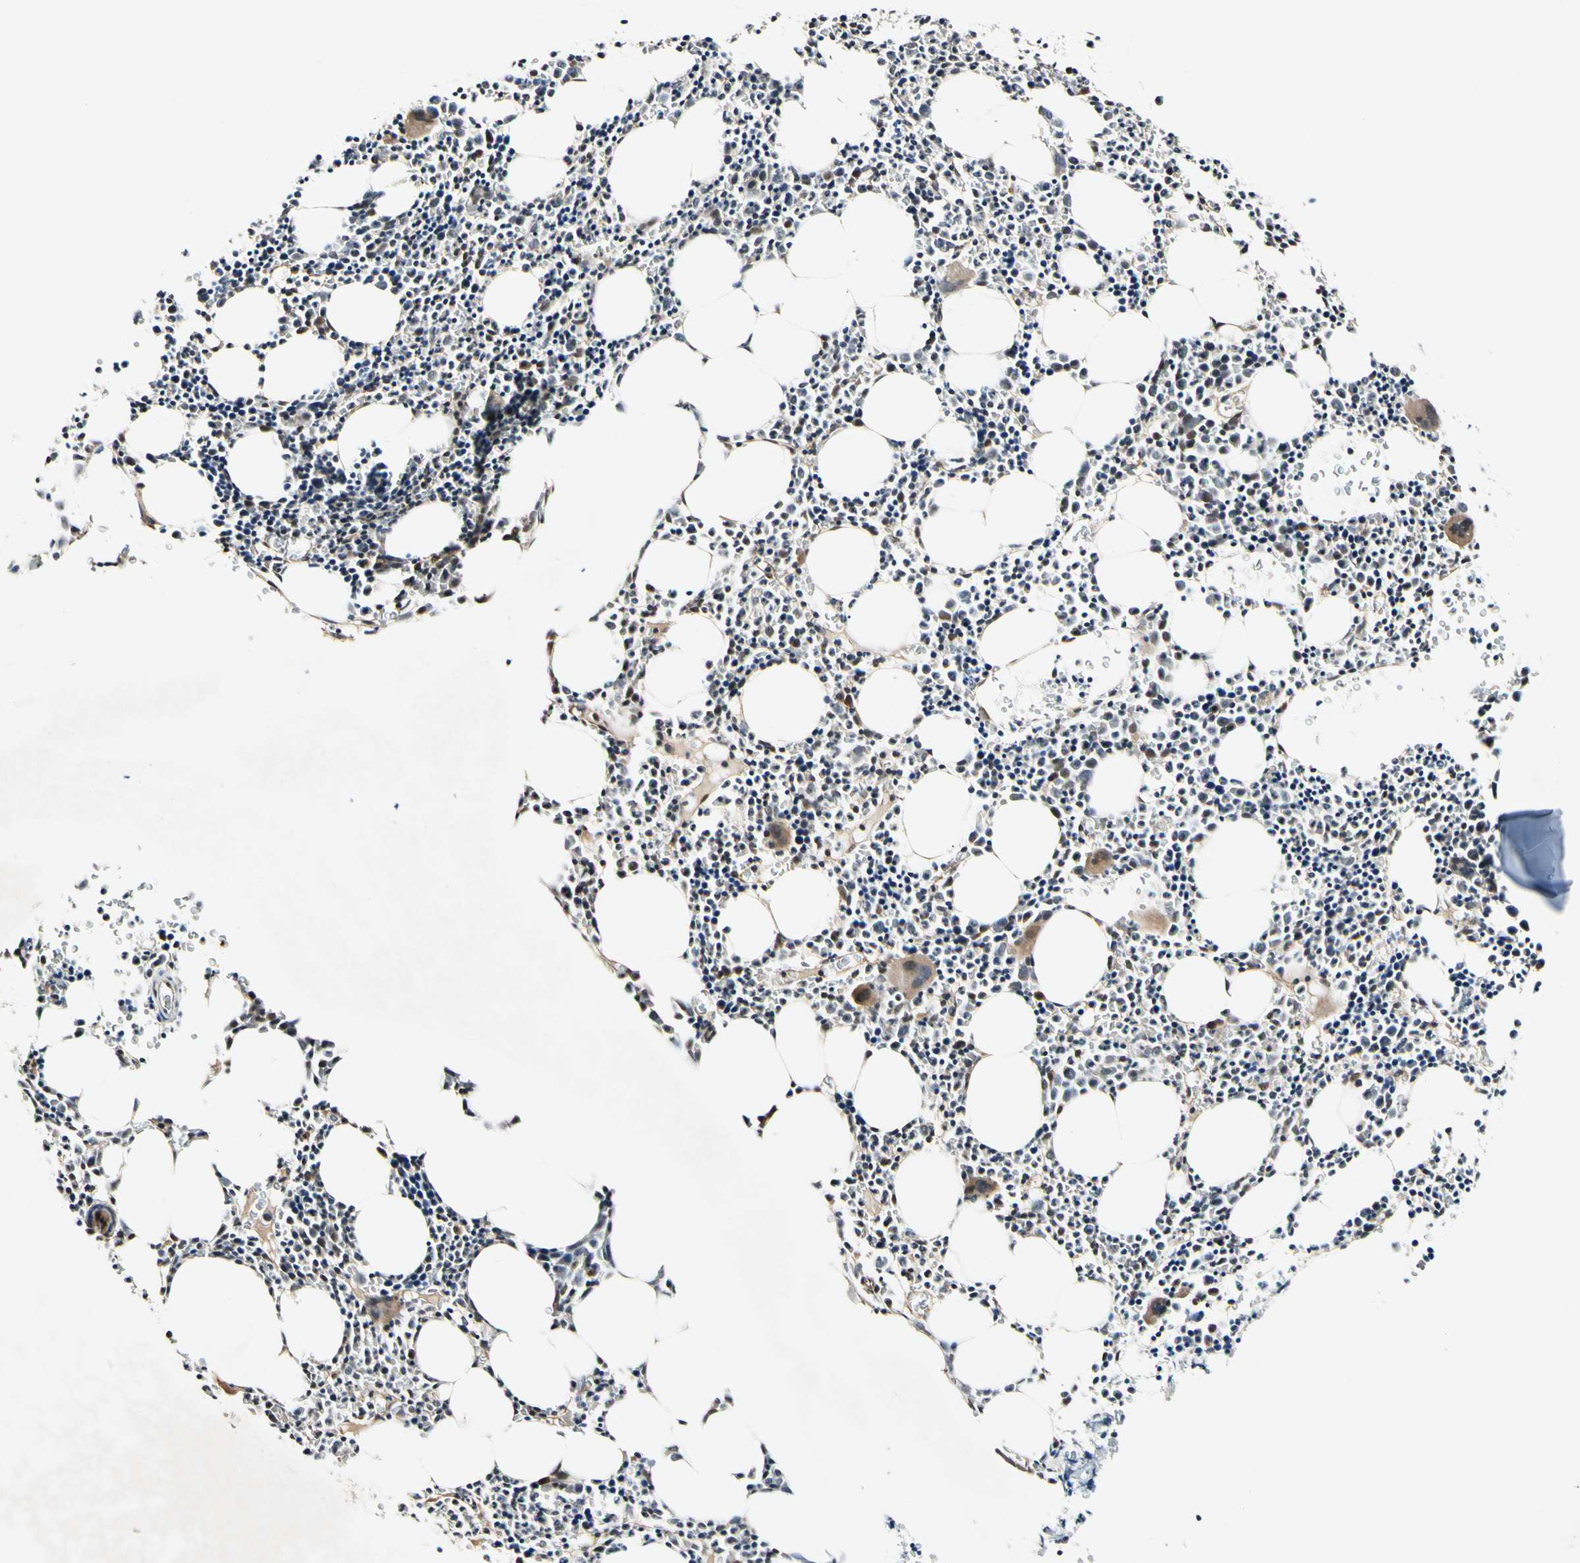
{"staining": {"intensity": "moderate", "quantity": "<25%", "location": "cytoplasmic/membranous,nuclear"}, "tissue": "bone marrow", "cell_type": "Hematopoietic cells", "image_type": "normal", "snomed": [{"axis": "morphology", "description": "Normal tissue, NOS"}, {"axis": "morphology", "description": "Inflammation, NOS"}, {"axis": "topography", "description": "Bone marrow"}], "caption": "High-power microscopy captured an immunohistochemistry micrograph of benign bone marrow, revealing moderate cytoplasmic/membranous,nuclear positivity in approximately <25% of hematopoietic cells.", "gene": "CSNK1E", "patient": {"sex": "female", "age": 17}}